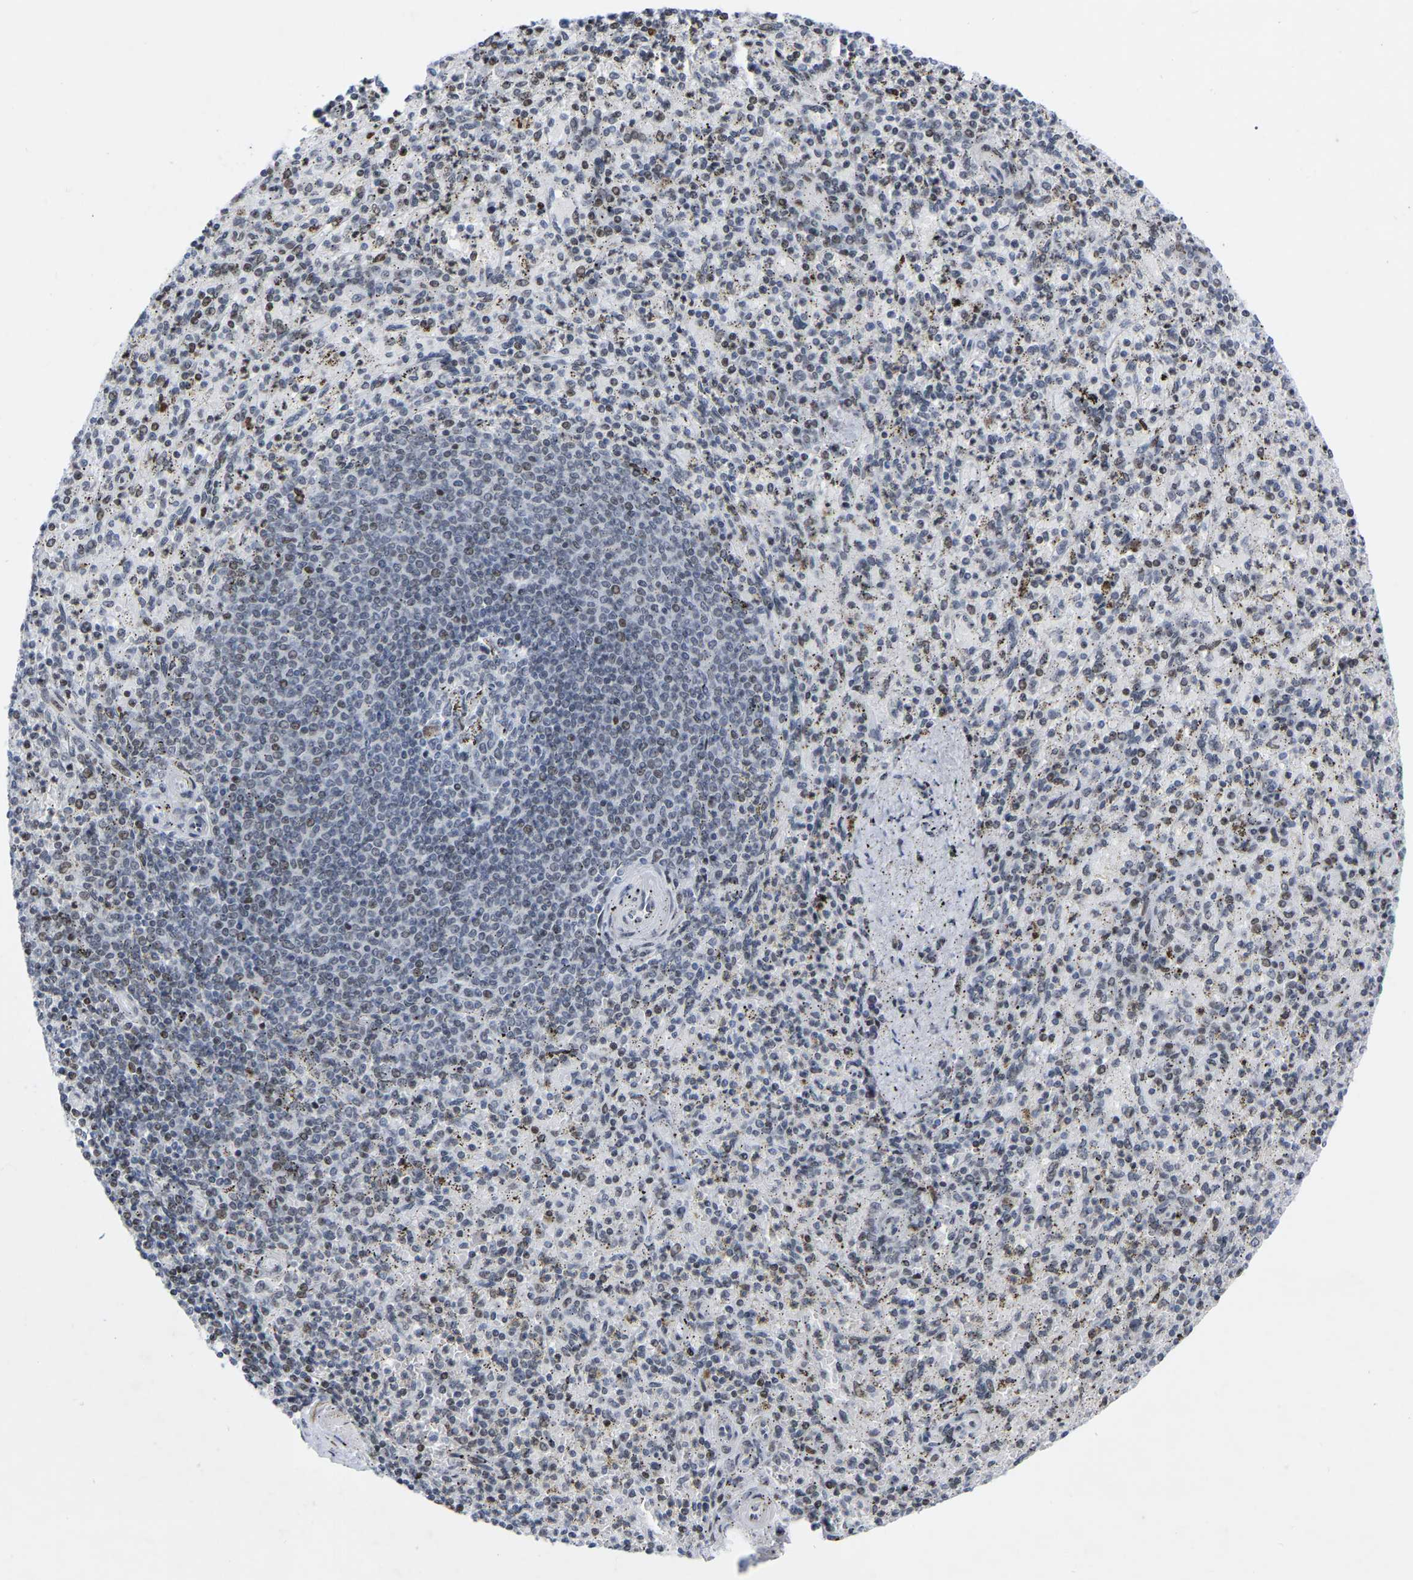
{"staining": {"intensity": "moderate", "quantity": "25%-75%", "location": "nuclear"}, "tissue": "spleen", "cell_type": "Cells in red pulp", "image_type": "normal", "snomed": [{"axis": "morphology", "description": "Normal tissue, NOS"}, {"axis": "topography", "description": "Spleen"}], "caption": "Moderate nuclear protein staining is identified in about 25%-75% of cells in red pulp in spleen.", "gene": "PRCC", "patient": {"sex": "male", "age": 72}}